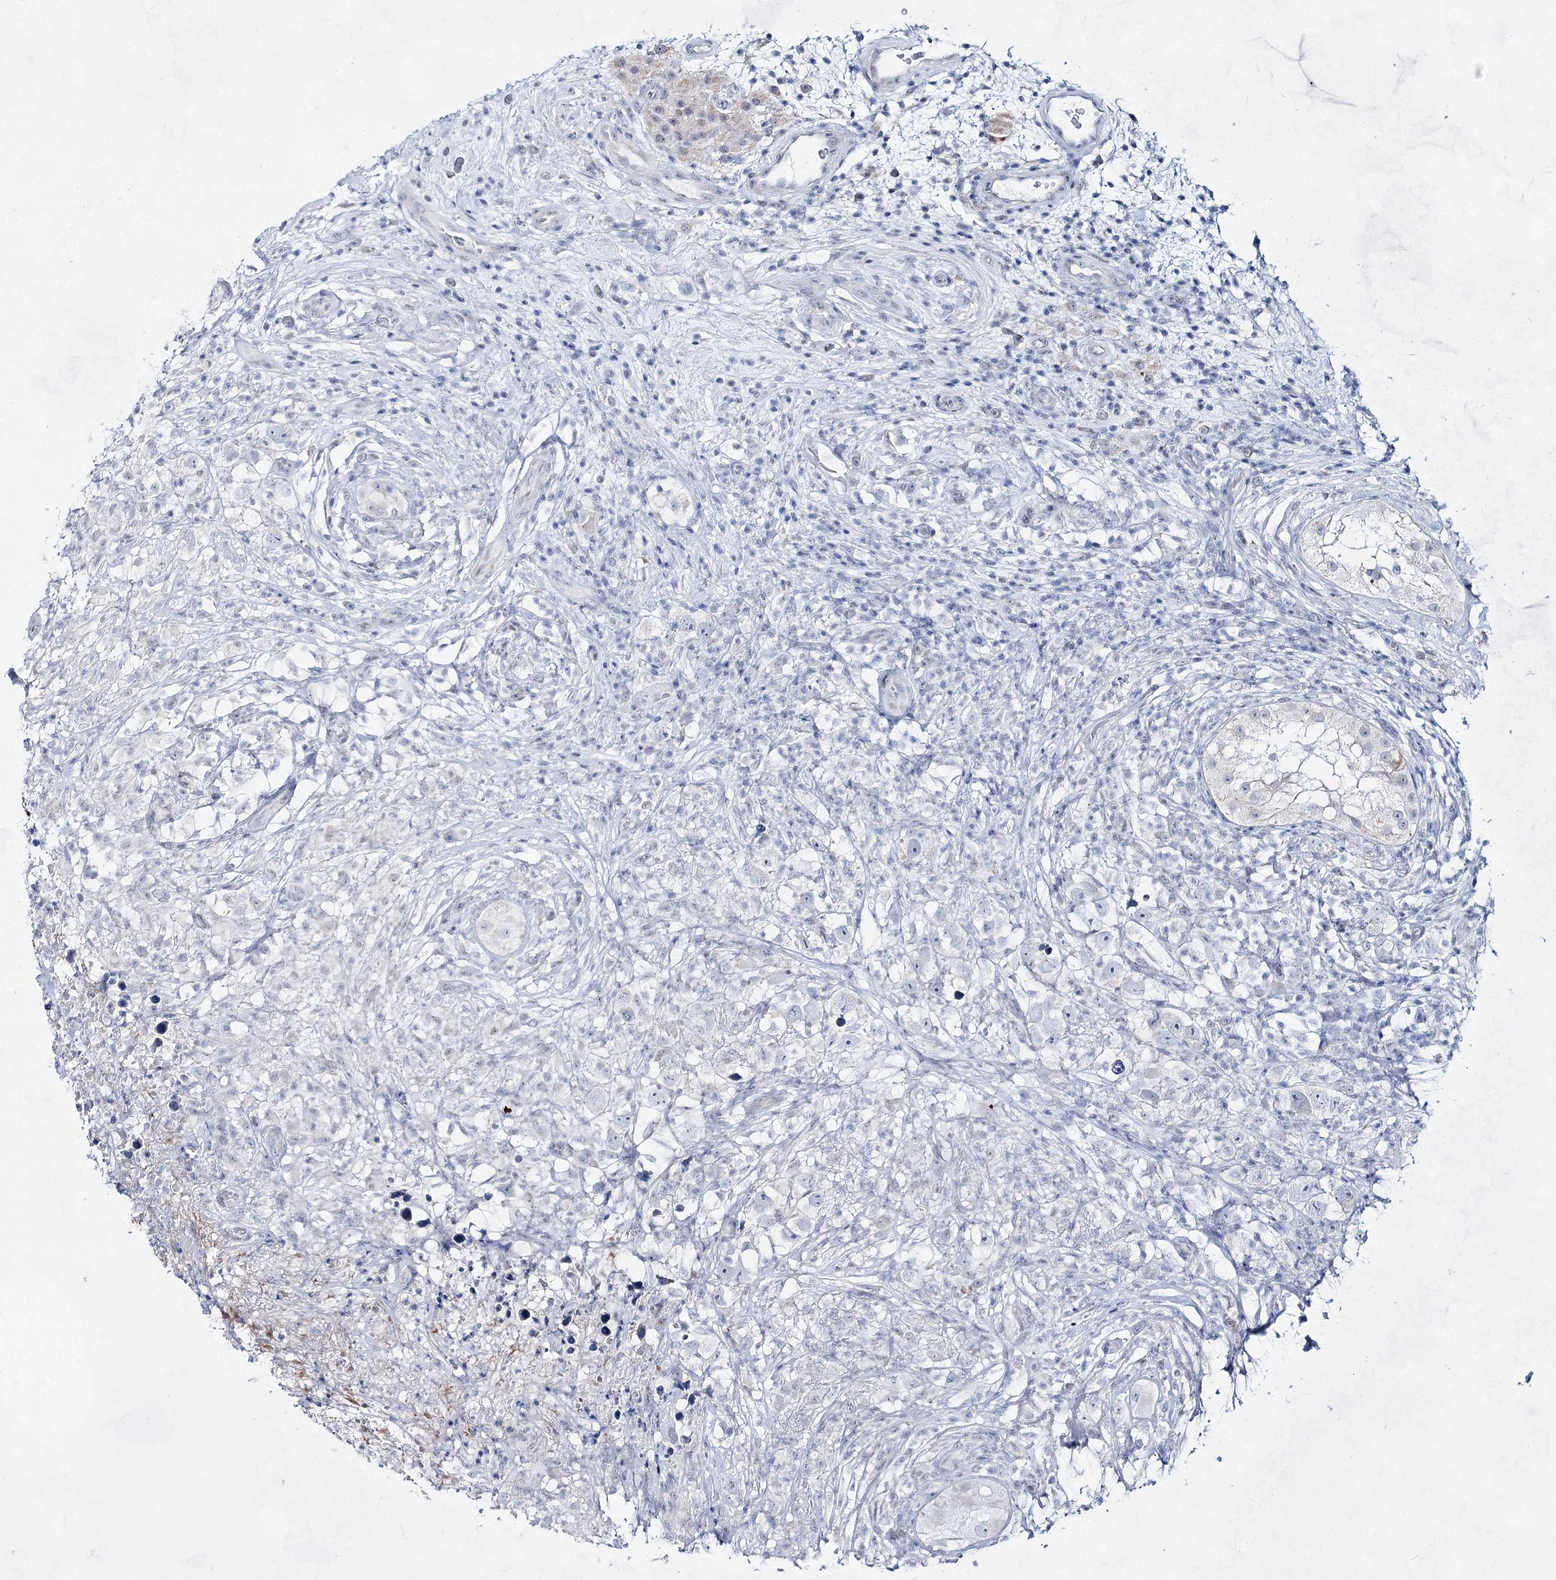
{"staining": {"intensity": "negative", "quantity": "none", "location": "none"}, "tissue": "testis cancer", "cell_type": "Tumor cells", "image_type": "cancer", "snomed": [{"axis": "morphology", "description": "Seminoma, NOS"}, {"axis": "topography", "description": "Testis"}], "caption": "IHC image of seminoma (testis) stained for a protein (brown), which shows no positivity in tumor cells. Nuclei are stained in blue.", "gene": "BPHL", "patient": {"sex": "male", "age": 49}}